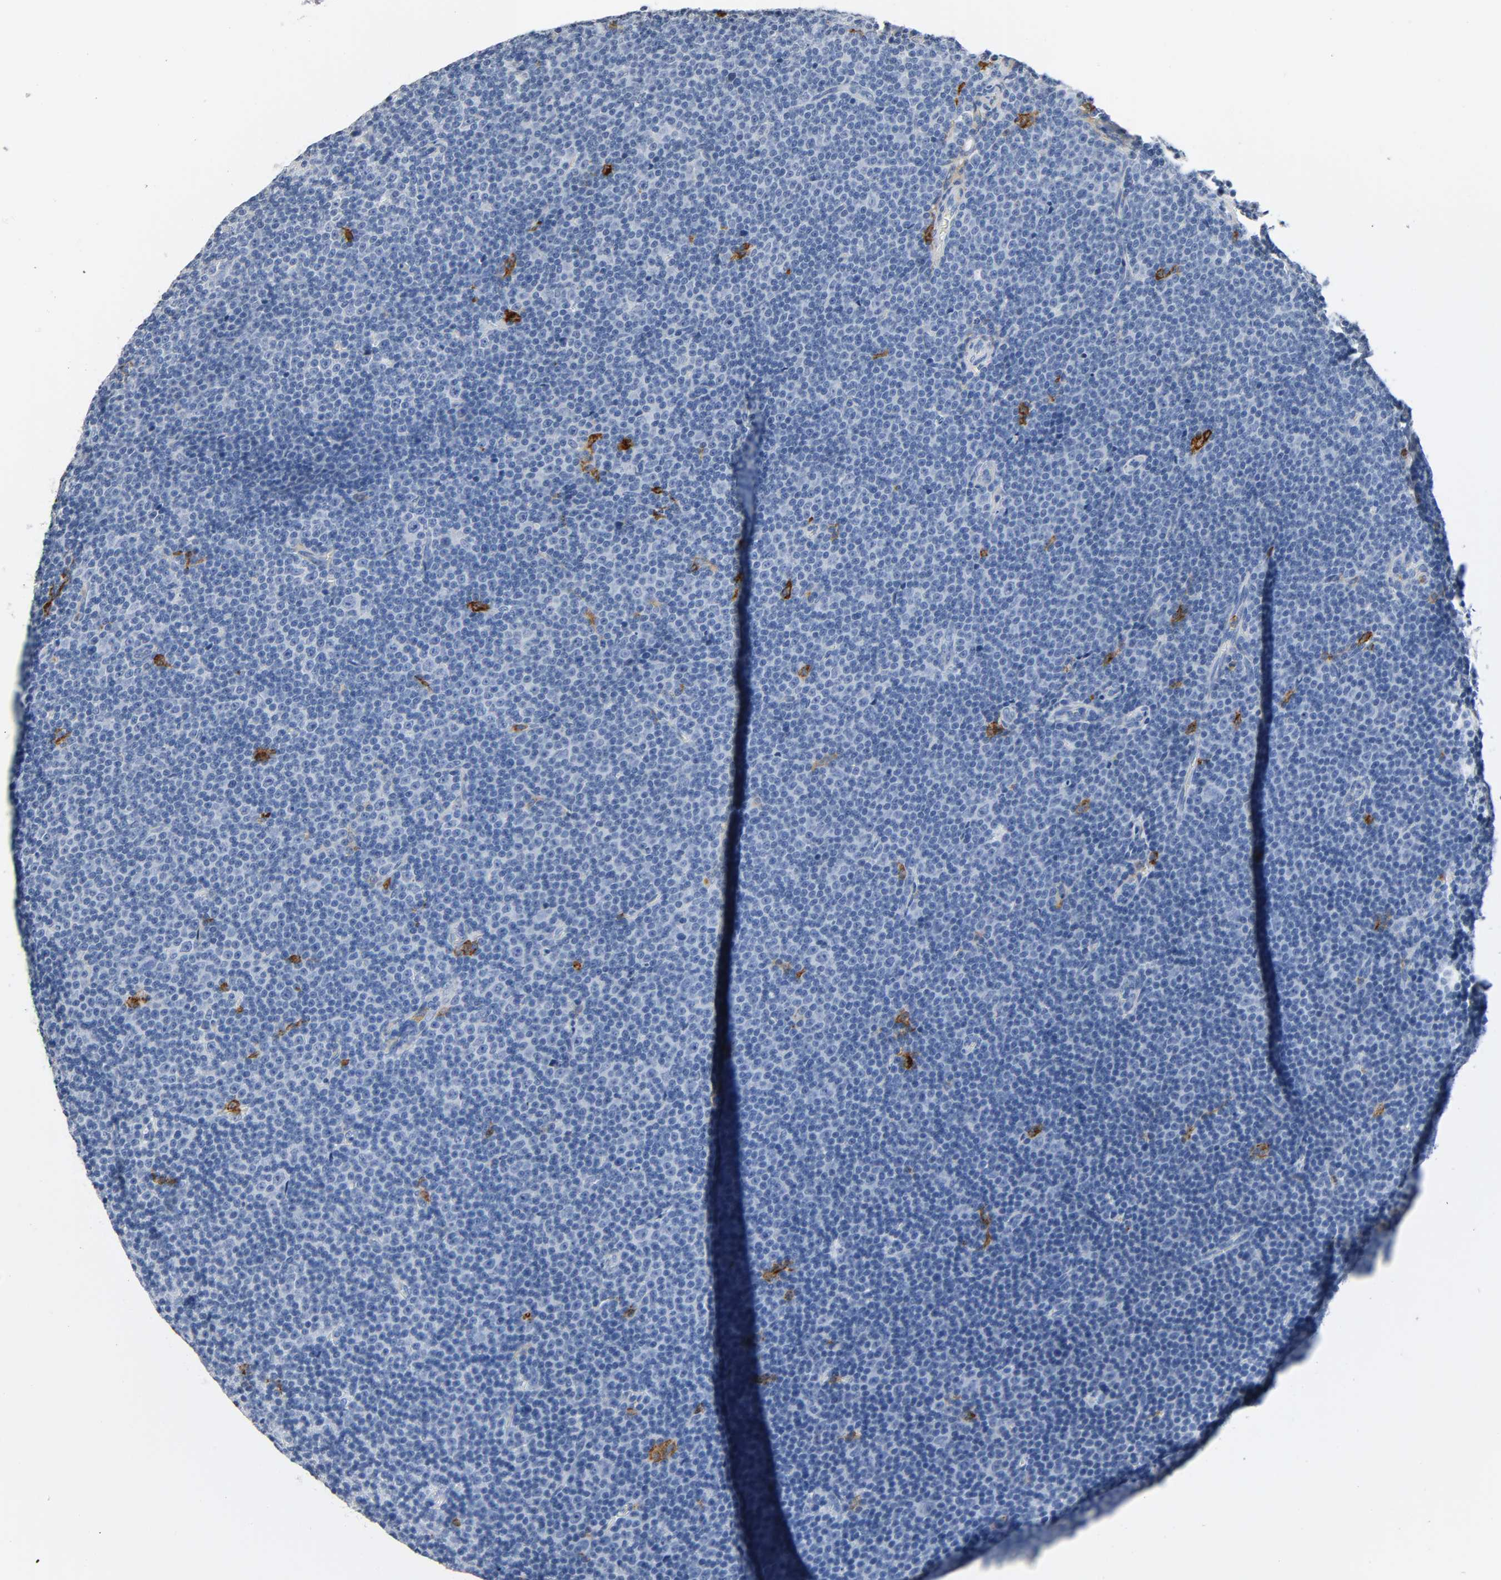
{"staining": {"intensity": "negative", "quantity": "none", "location": "none"}, "tissue": "lymphoma", "cell_type": "Tumor cells", "image_type": "cancer", "snomed": [{"axis": "morphology", "description": "Malignant lymphoma, non-Hodgkin's type, Low grade"}, {"axis": "topography", "description": "Lymph node"}], "caption": "Immunohistochemistry micrograph of neoplastic tissue: human lymphoma stained with DAB demonstrates no significant protein expression in tumor cells.", "gene": "ANPEP", "patient": {"sex": "female", "age": 67}}